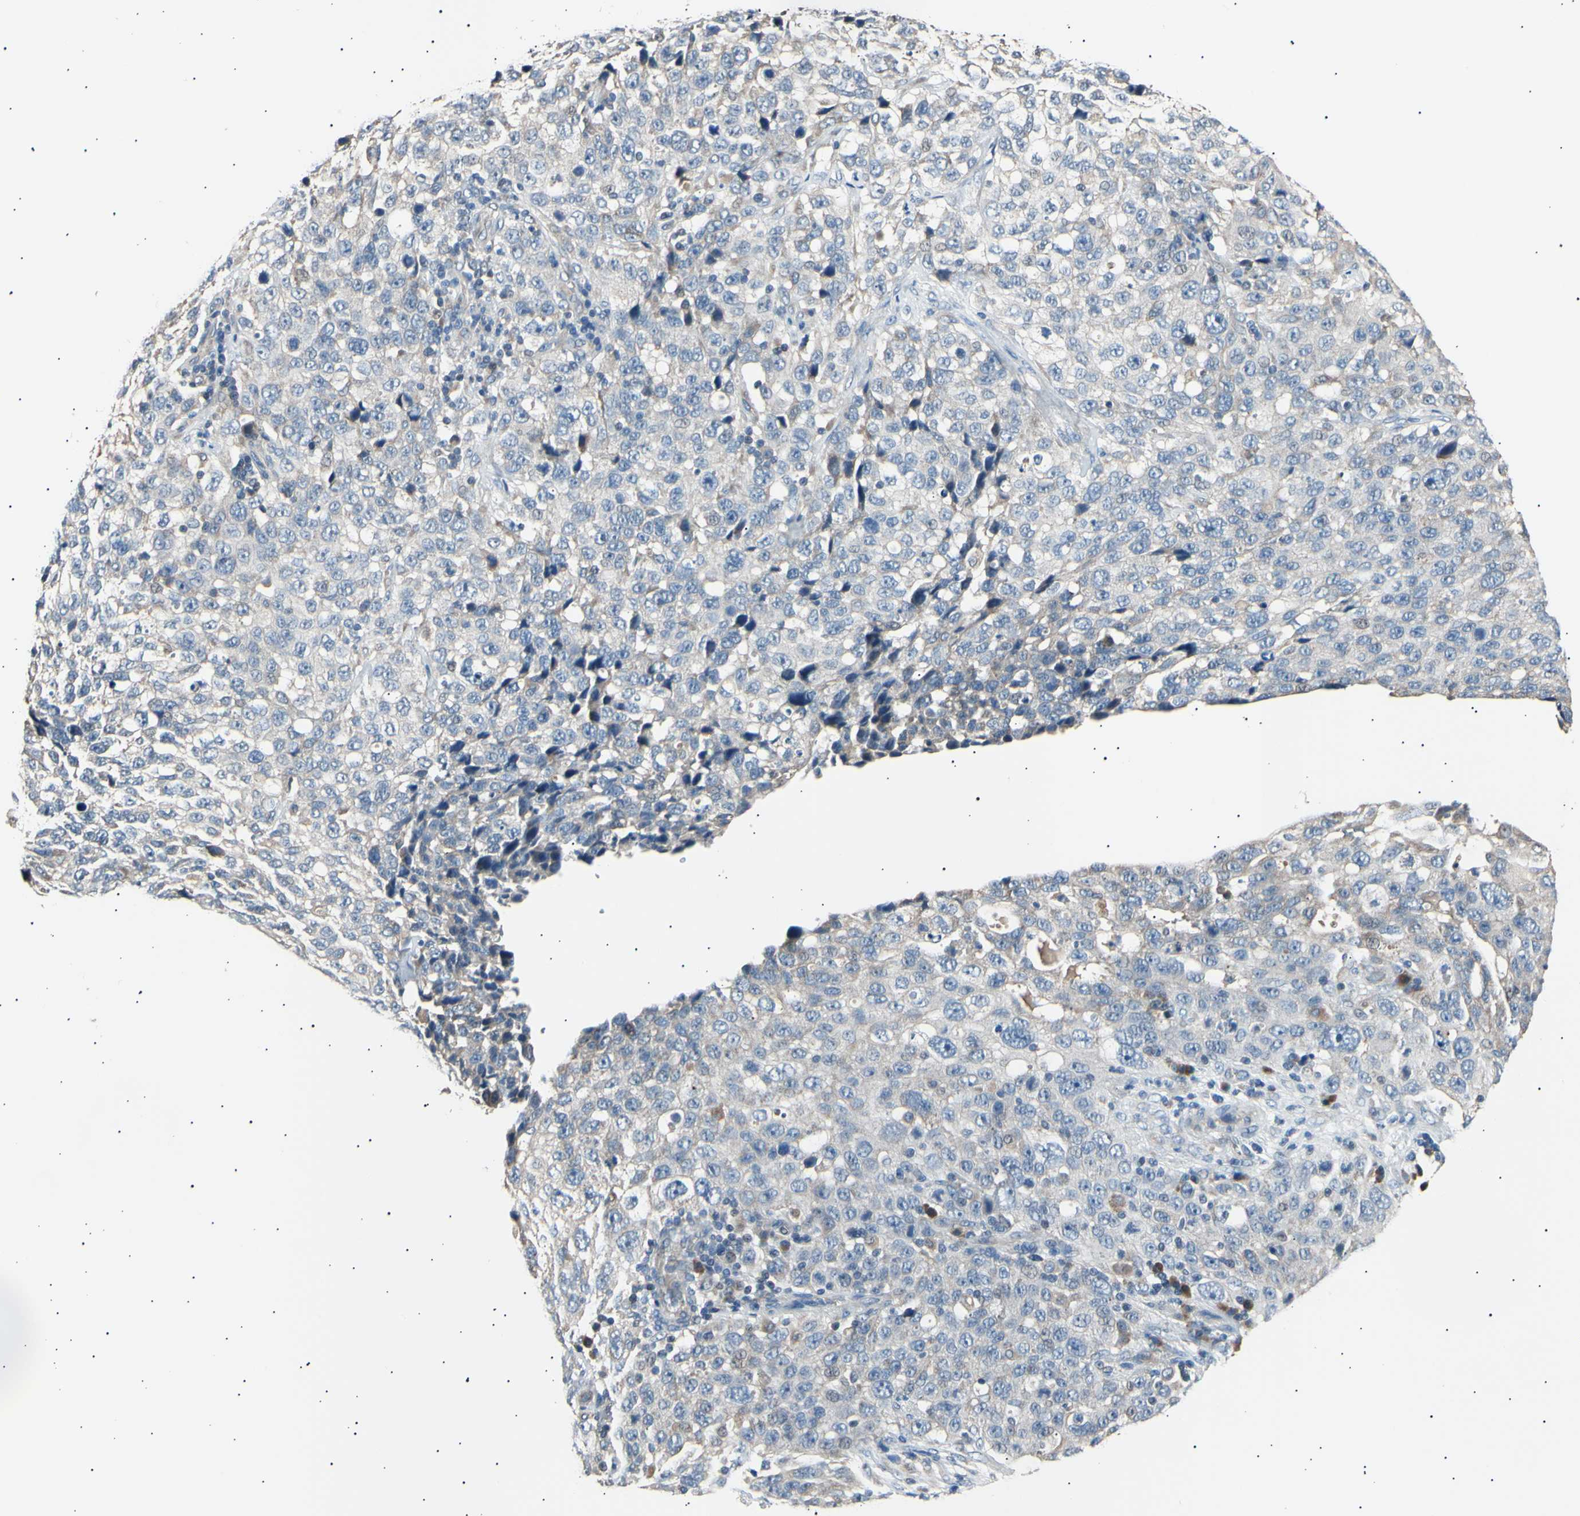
{"staining": {"intensity": "weak", "quantity": ">75%", "location": "cytoplasmic/membranous"}, "tissue": "stomach cancer", "cell_type": "Tumor cells", "image_type": "cancer", "snomed": [{"axis": "morphology", "description": "Normal tissue, NOS"}, {"axis": "morphology", "description": "Adenocarcinoma, NOS"}, {"axis": "topography", "description": "Stomach"}], "caption": "Protein expression analysis of human stomach cancer (adenocarcinoma) reveals weak cytoplasmic/membranous staining in about >75% of tumor cells.", "gene": "ITGA6", "patient": {"sex": "male", "age": 48}}